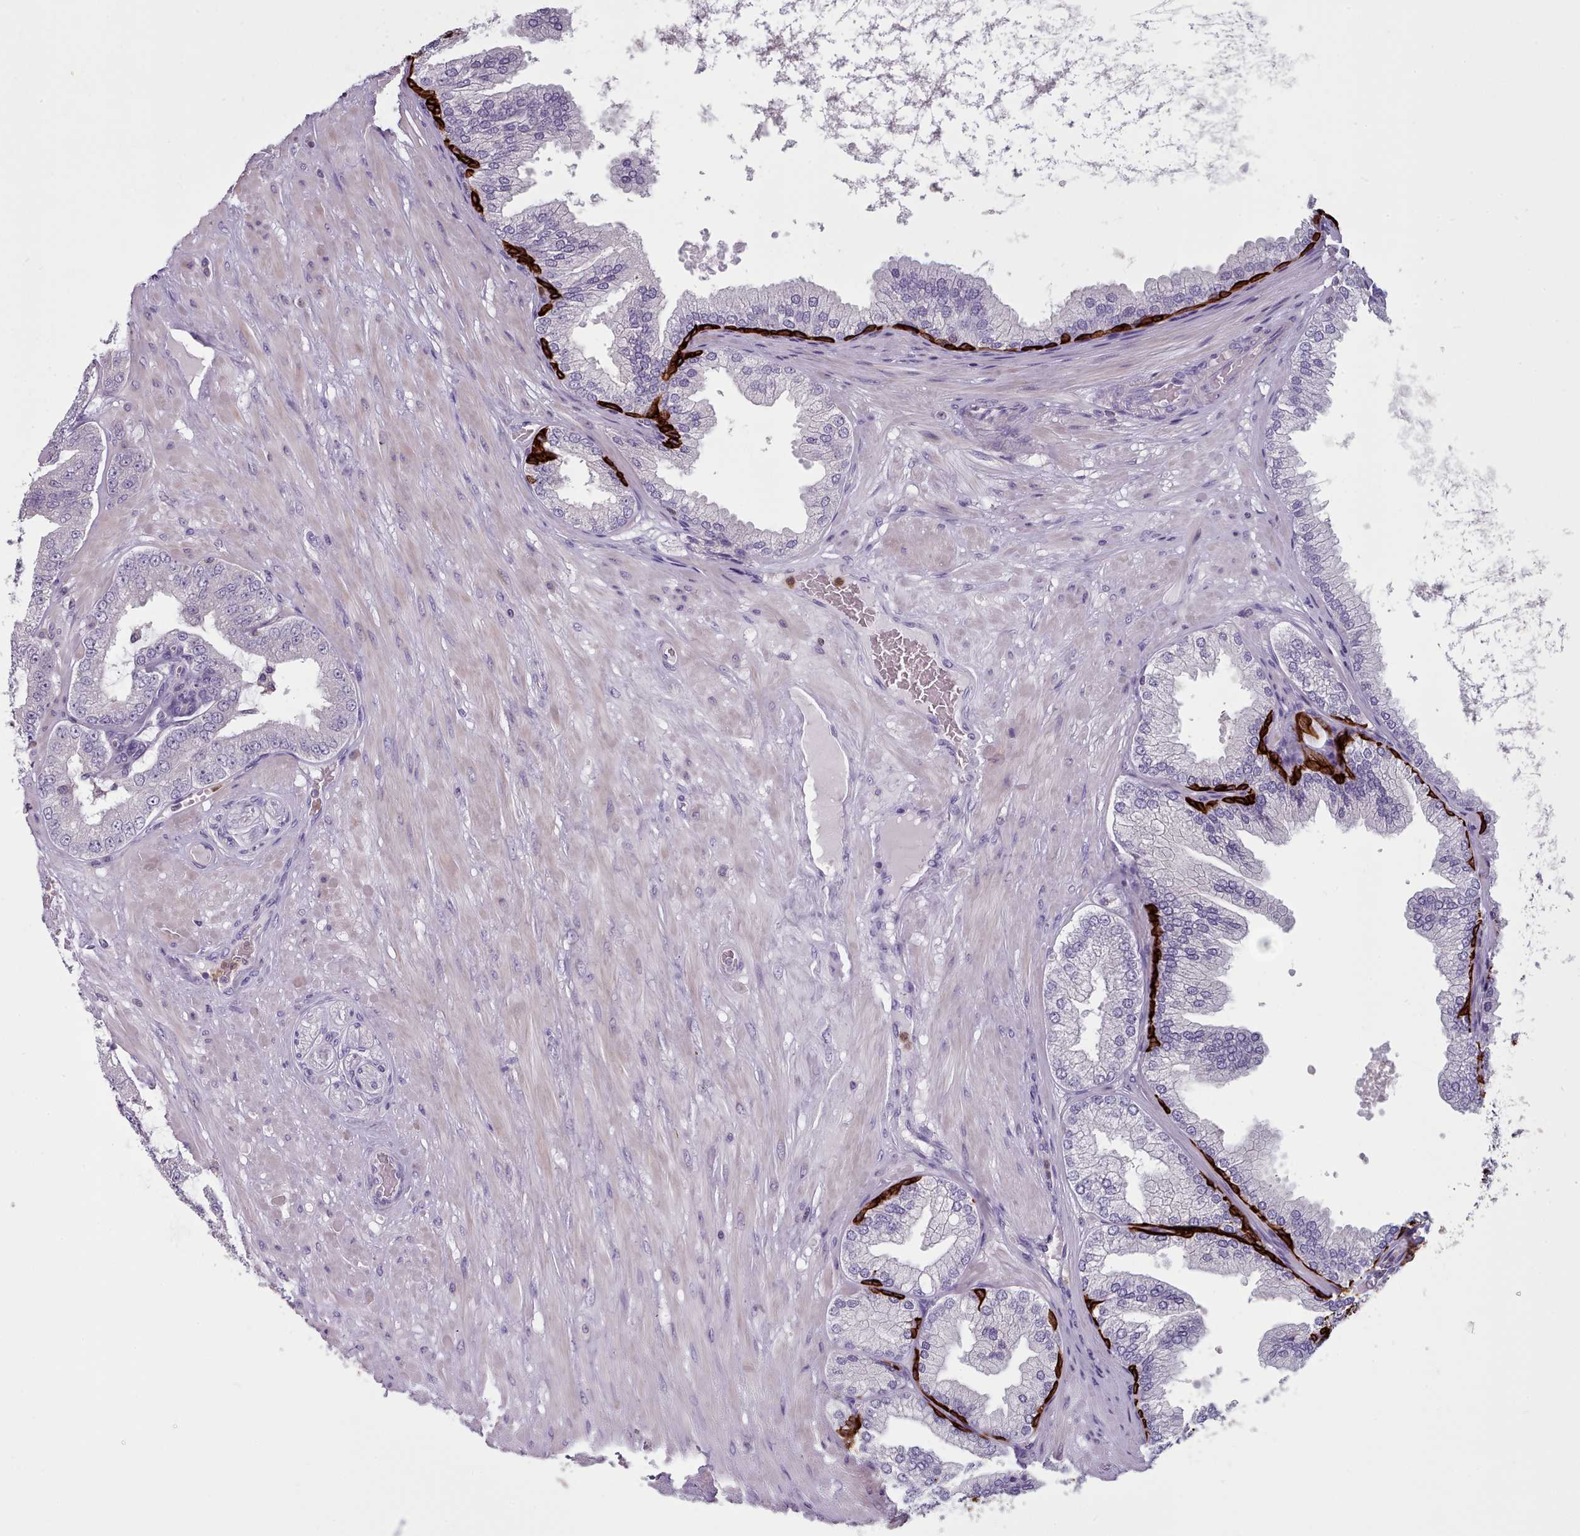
{"staining": {"intensity": "negative", "quantity": "none", "location": "none"}, "tissue": "prostate cancer", "cell_type": "Tumor cells", "image_type": "cancer", "snomed": [{"axis": "morphology", "description": "Adenocarcinoma, Low grade"}, {"axis": "topography", "description": "Prostate"}], "caption": "This is a photomicrograph of IHC staining of low-grade adenocarcinoma (prostate), which shows no positivity in tumor cells.", "gene": "RAC2", "patient": {"sex": "male", "age": 63}}